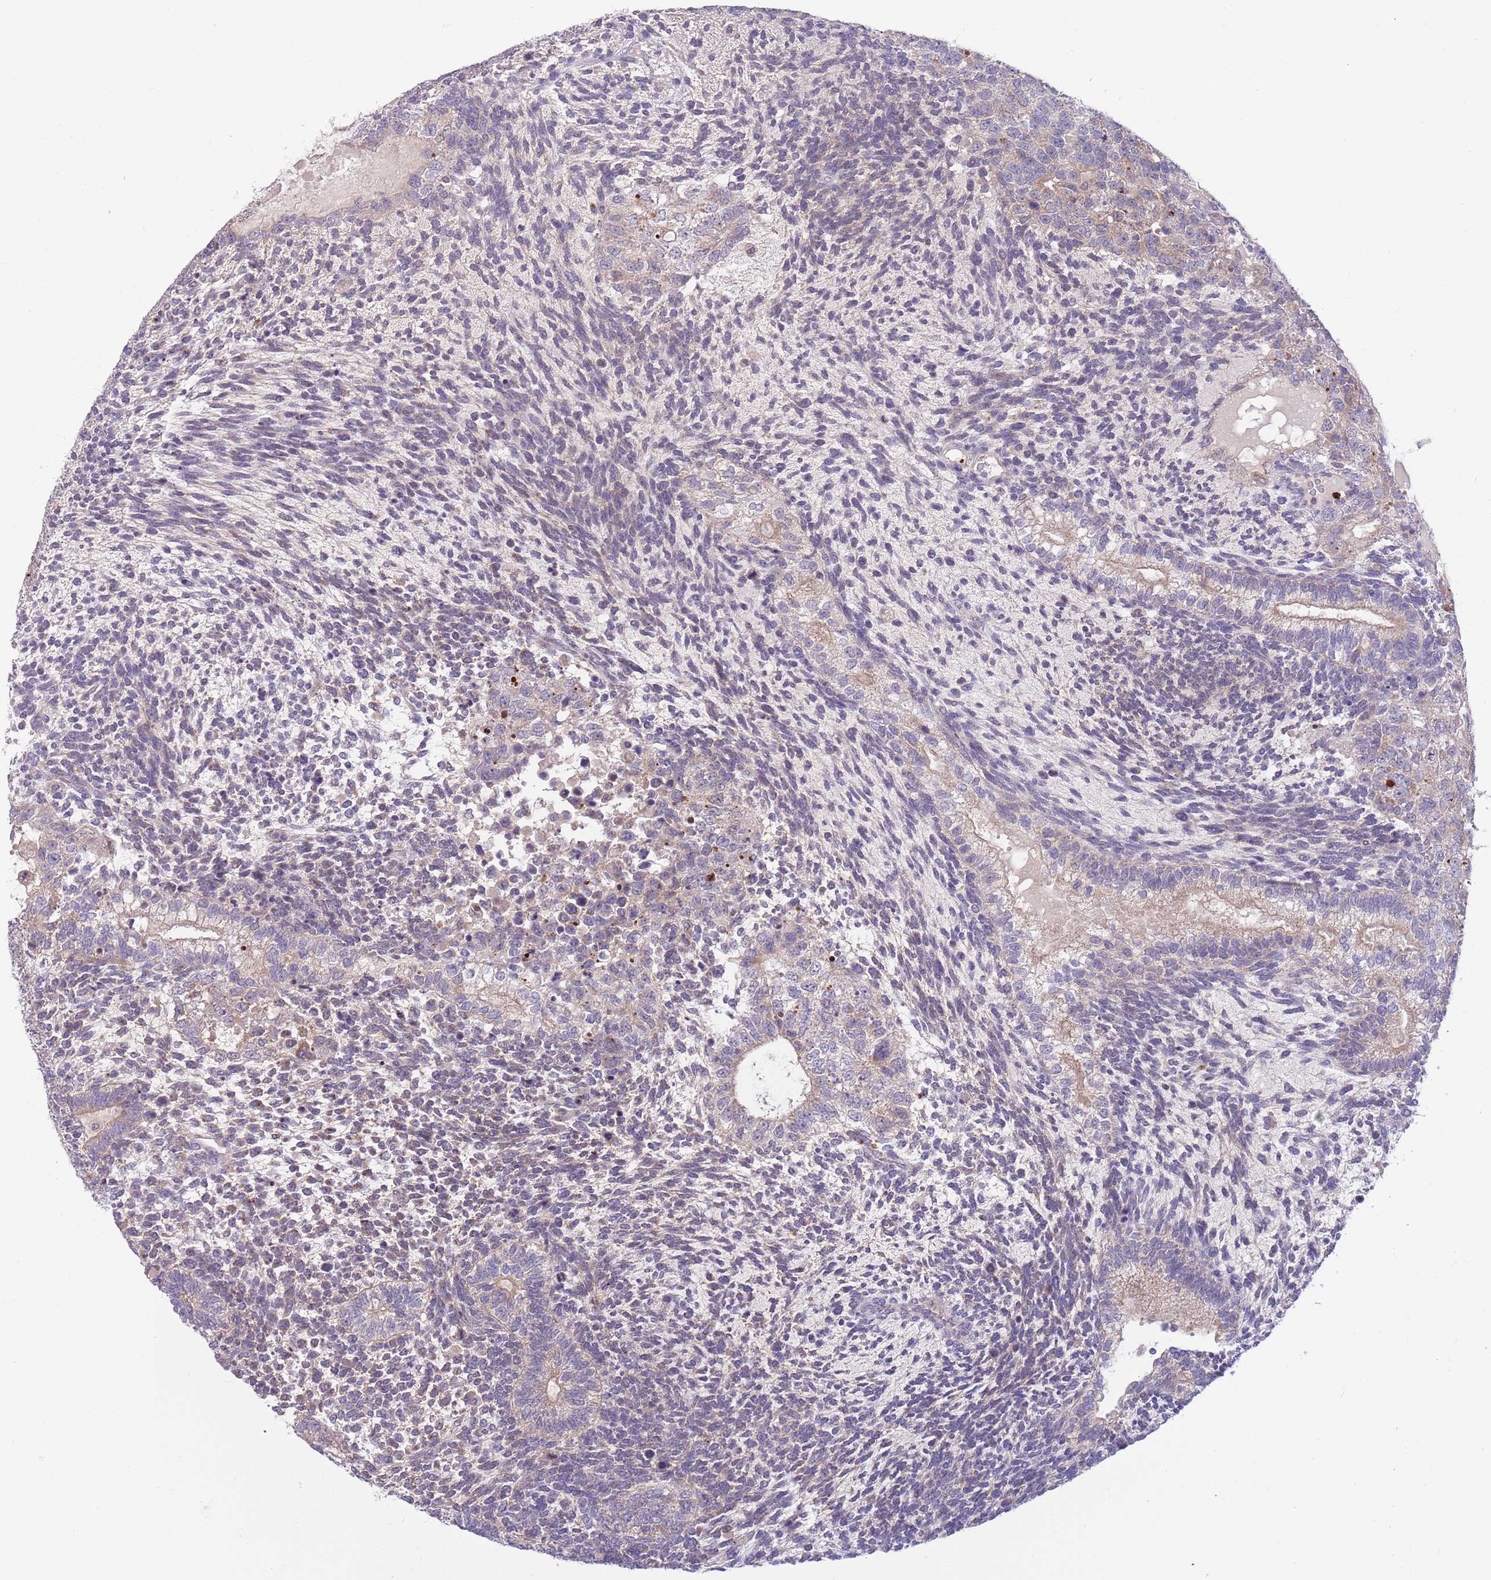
{"staining": {"intensity": "weak", "quantity": "<25%", "location": "cytoplasmic/membranous"}, "tissue": "testis cancer", "cell_type": "Tumor cells", "image_type": "cancer", "snomed": [{"axis": "morphology", "description": "Carcinoma, Embryonal, NOS"}, {"axis": "topography", "description": "Testis"}], "caption": "IHC of testis cancer displays no expression in tumor cells.", "gene": "DDHD1", "patient": {"sex": "male", "age": 23}}